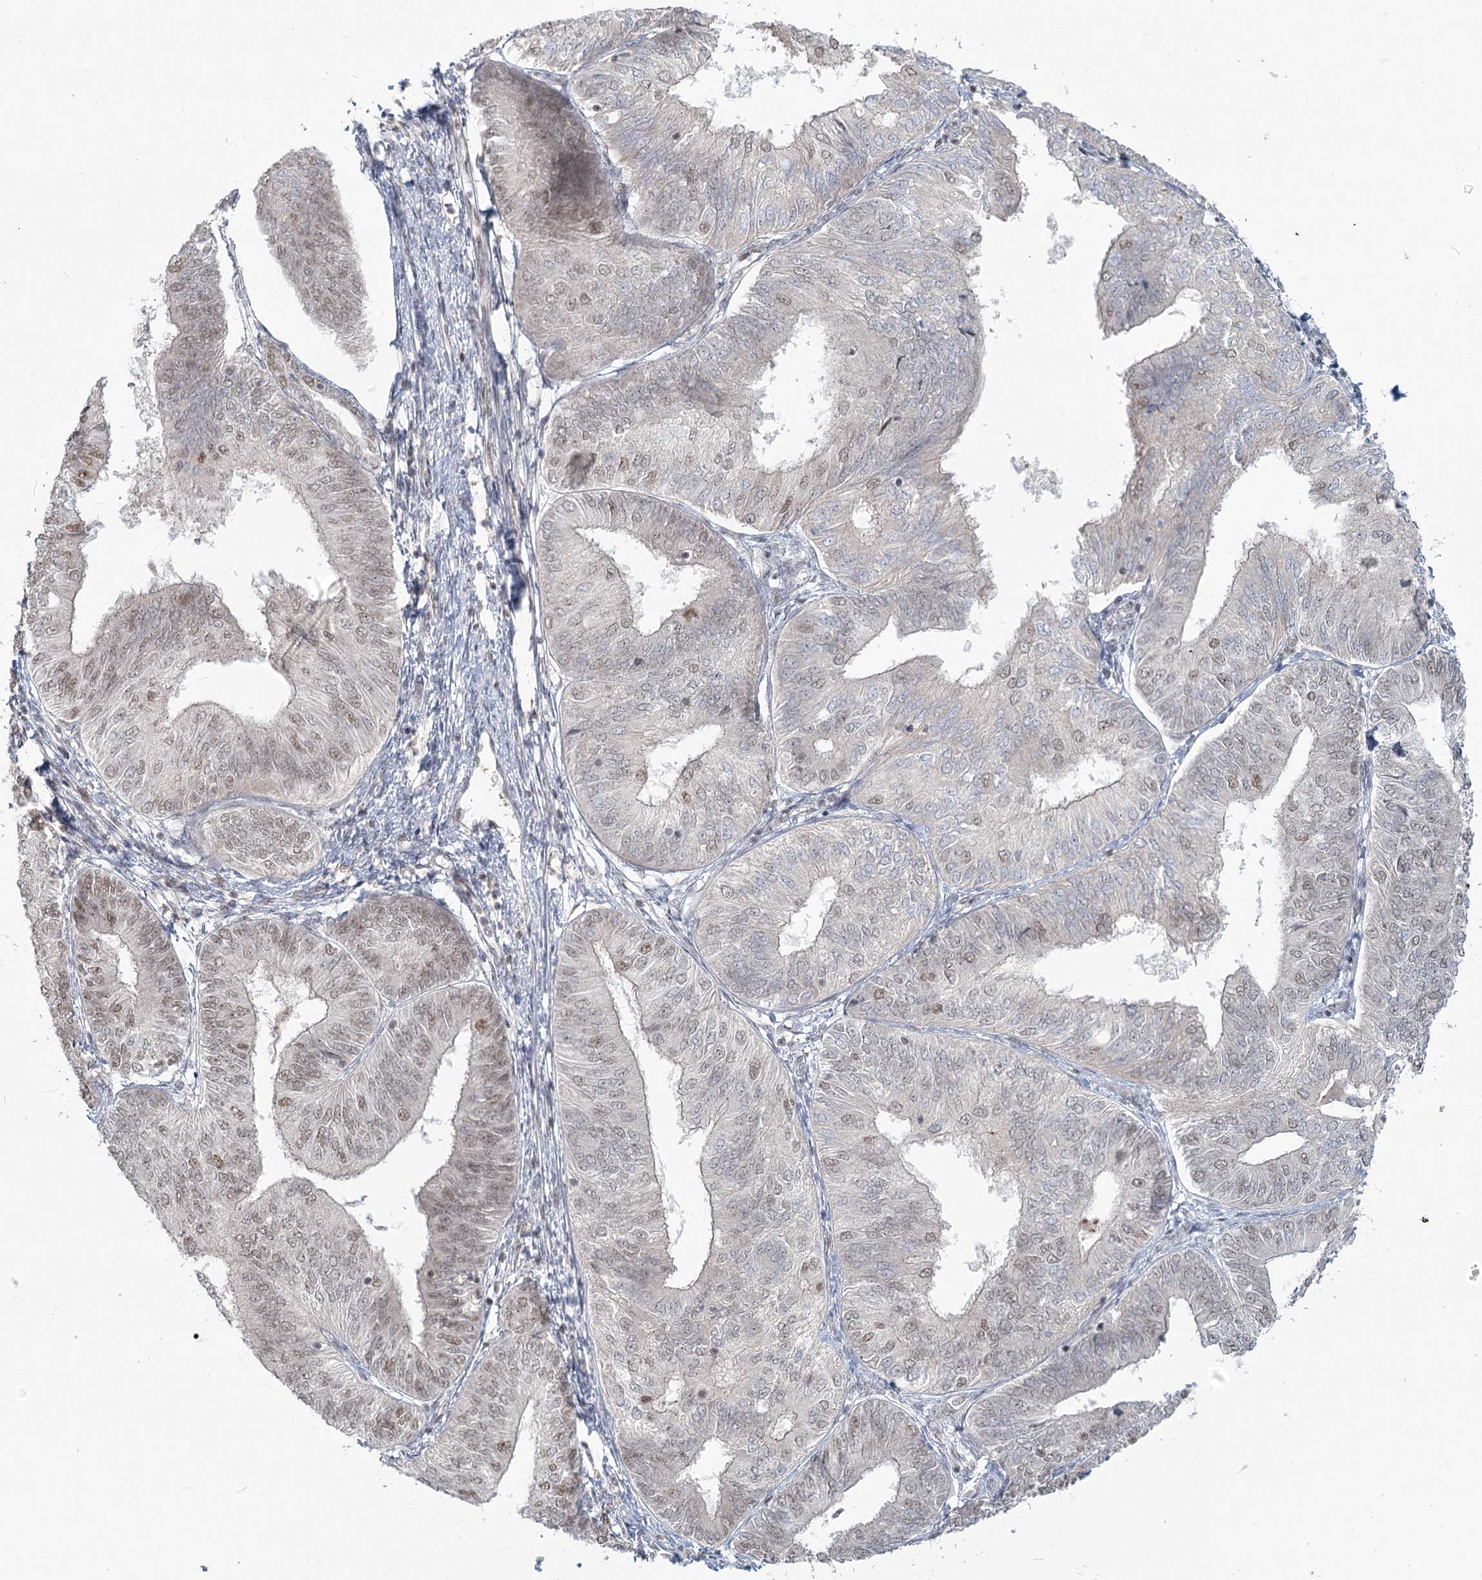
{"staining": {"intensity": "moderate", "quantity": "<25%", "location": "nuclear"}, "tissue": "endometrial cancer", "cell_type": "Tumor cells", "image_type": "cancer", "snomed": [{"axis": "morphology", "description": "Adenocarcinoma, NOS"}, {"axis": "topography", "description": "Endometrium"}], "caption": "A brown stain shows moderate nuclear expression of a protein in endometrial cancer tumor cells.", "gene": "R3HCC1L", "patient": {"sex": "female", "age": 58}}